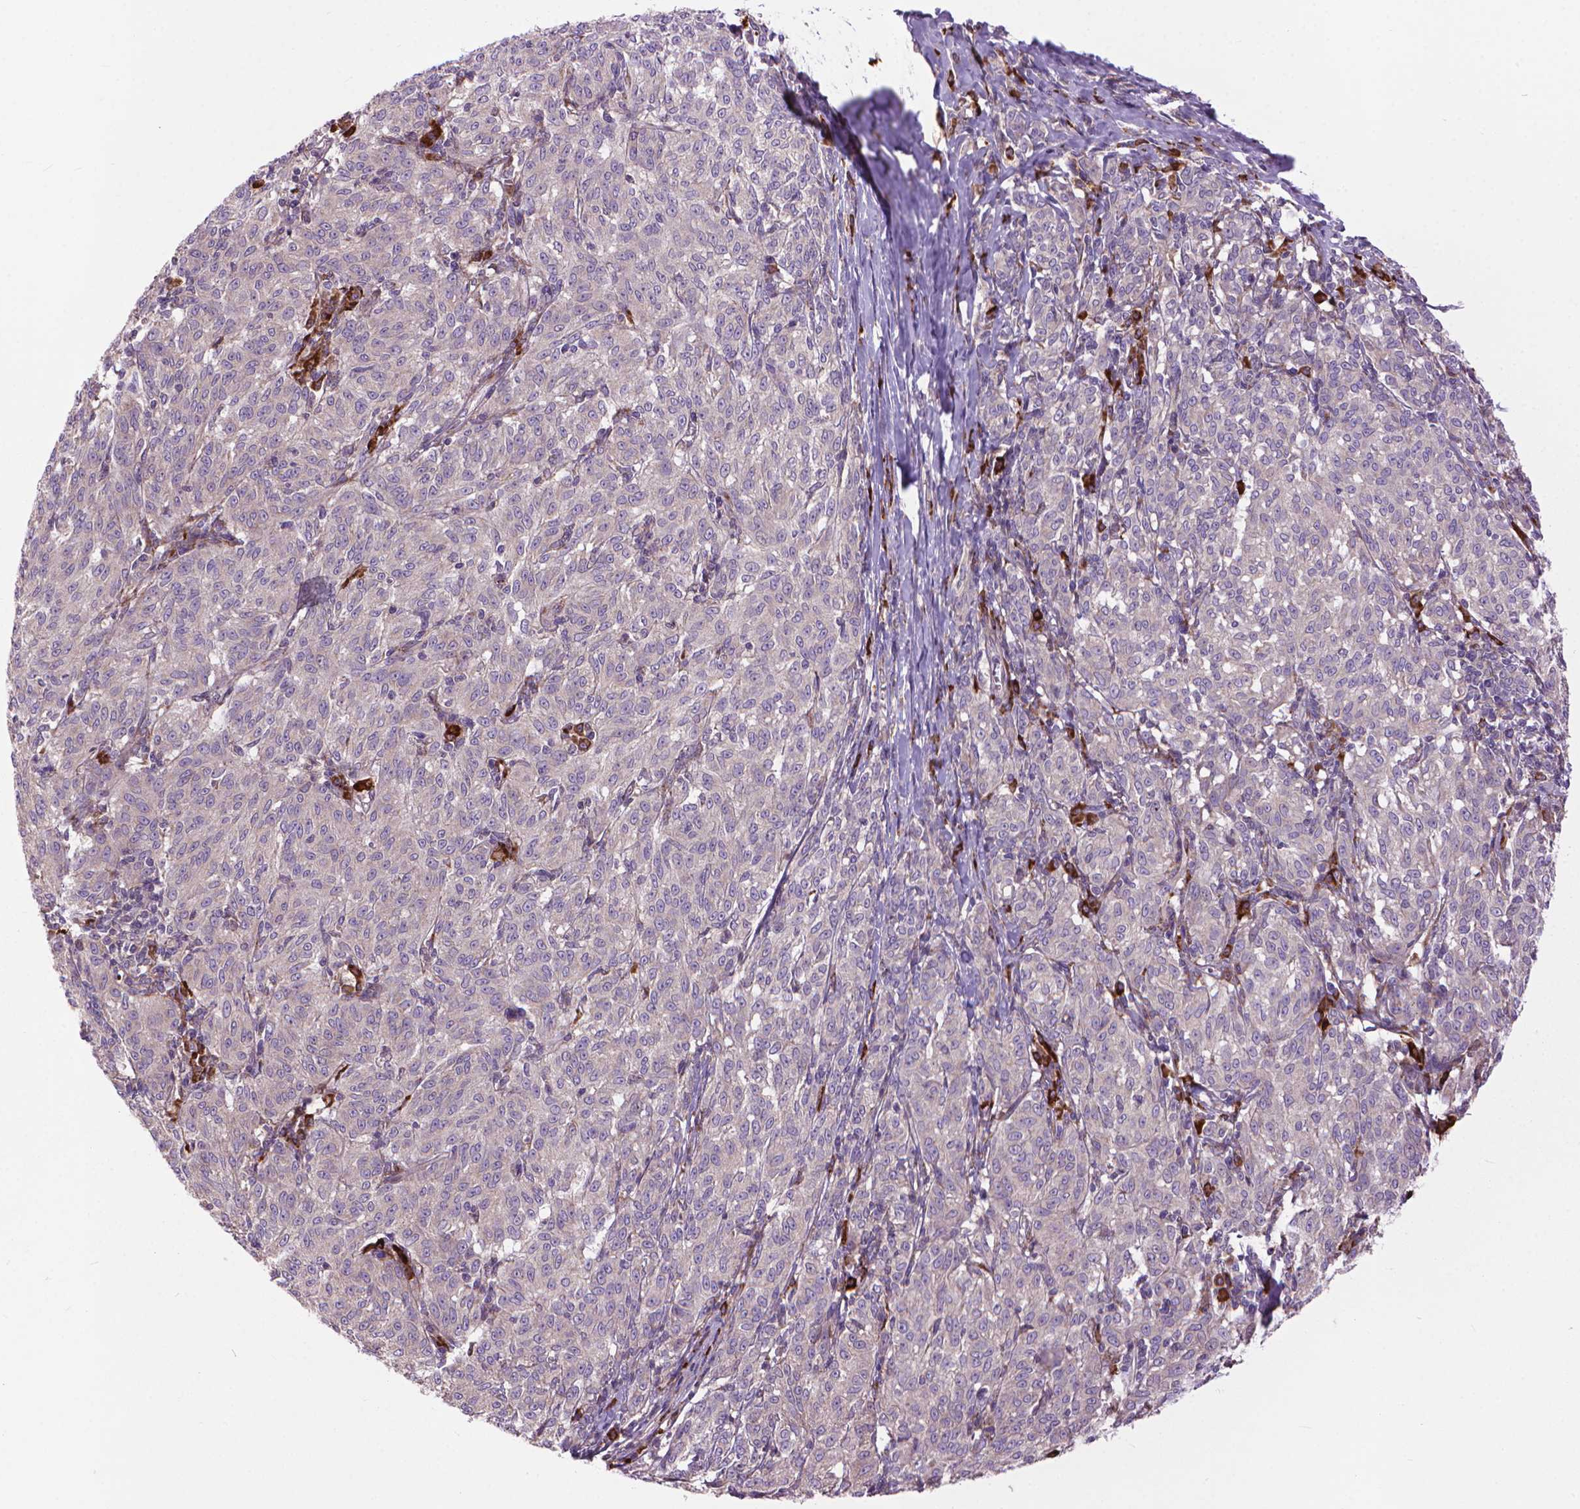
{"staining": {"intensity": "negative", "quantity": "none", "location": "none"}, "tissue": "melanoma", "cell_type": "Tumor cells", "image_type": "cancer", "snomed": [{"axis": "morphology", "description": "Malignant melanoma, NOS"}, {"axis": "topography", "description": "Skin"}], "caption": "High power microscopy image of an immunohistochemistry histopathology image of malignant melanoma, revealing no significant expression in tumor cells.", "gene": "MYH14", "patient": {"sex": "female", "age": 72}}